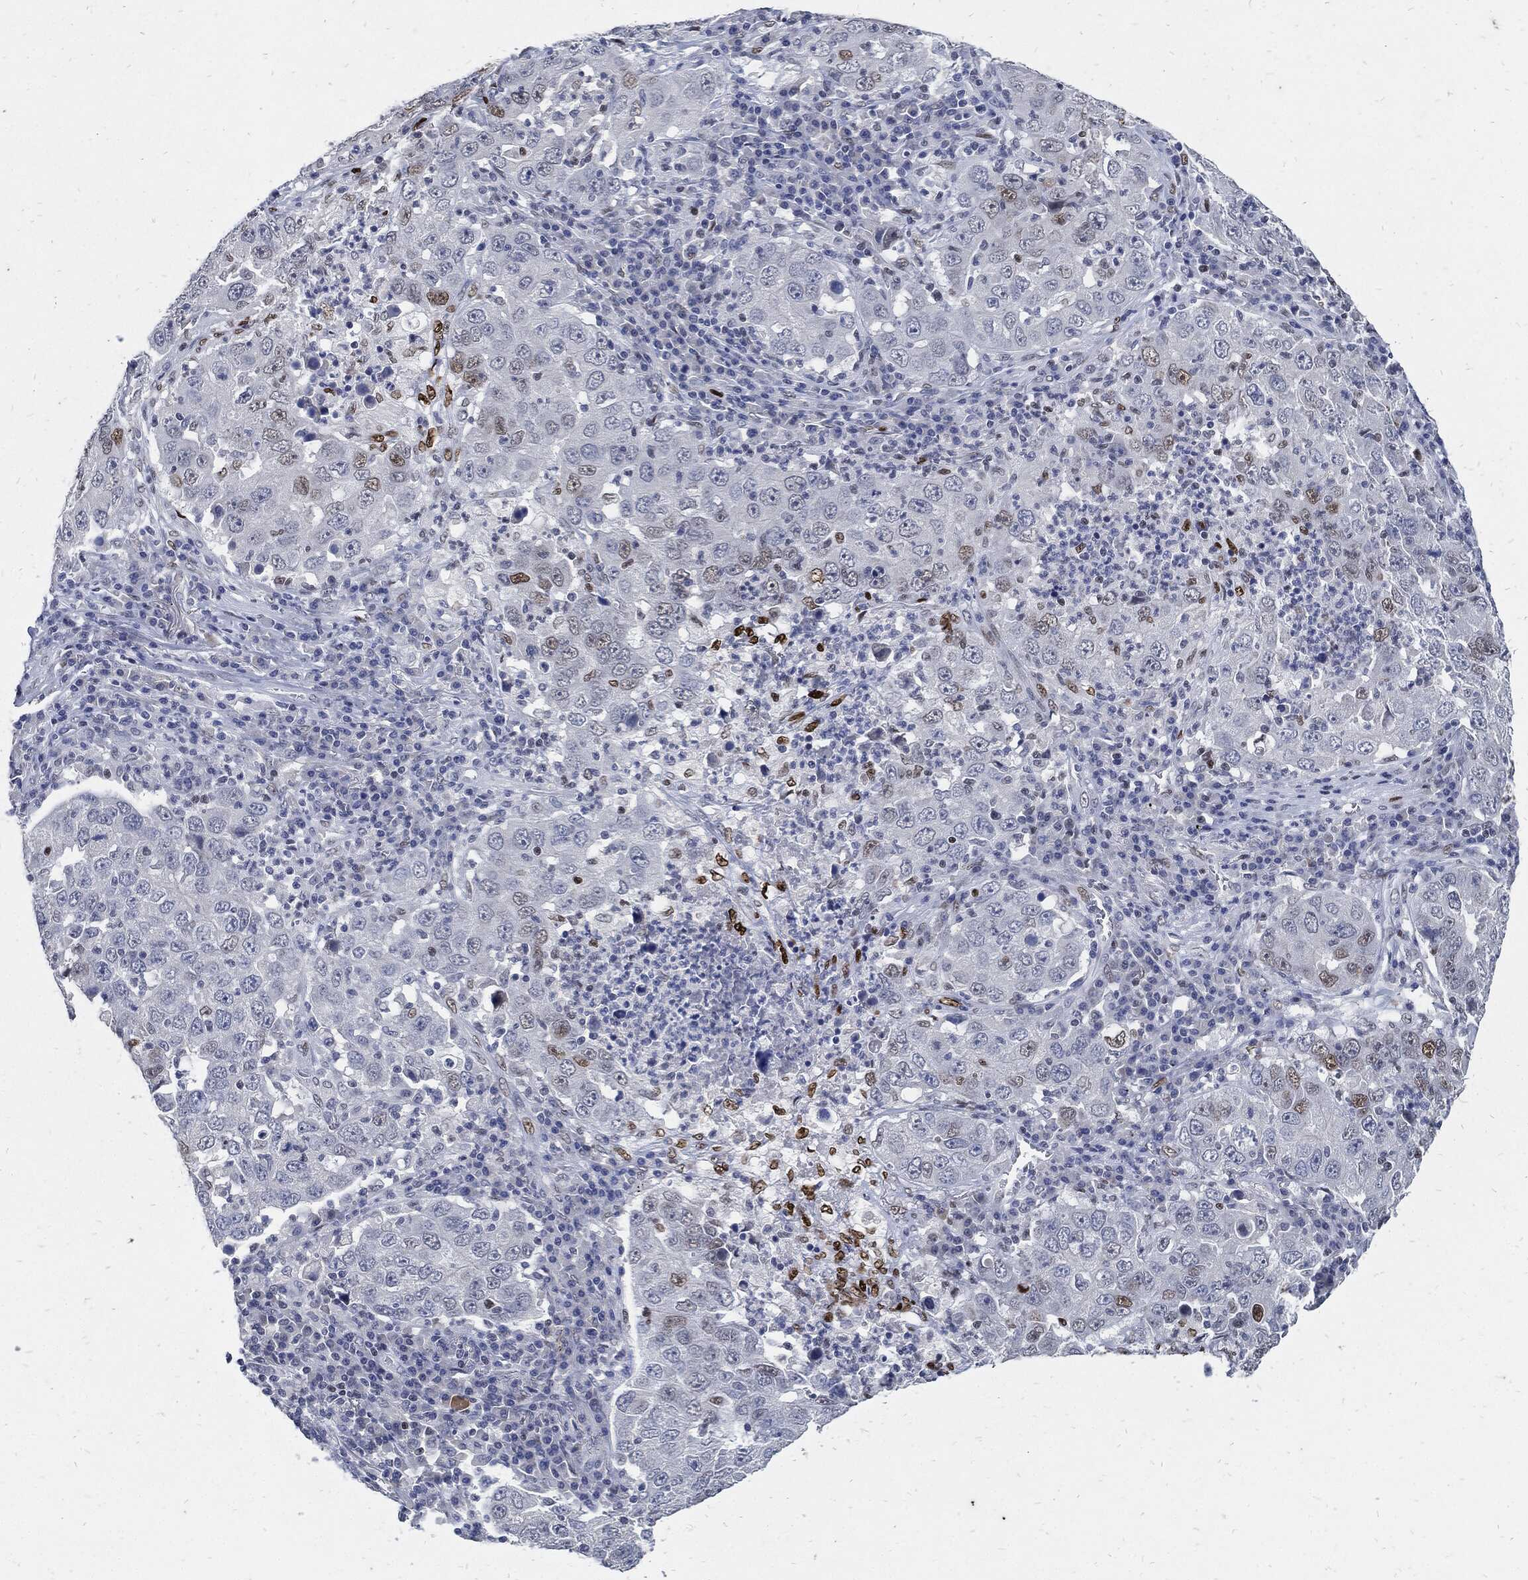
{"staining": {"intensity": "moderate", "quantity": "<25%", "location": "nuclear"}, "tissue": "lung cancer", "cell_type": "Tumor cells", "image_type": "cancer", "snomed": [{"axis": "morphology", "description": "Adenocarcinoma, NOS"}, {"axis": "topography", "description": "Lung"}], "caption": "Brown immunohistochemical staining in human lung adenocarcinoma exhibits moderate nuclear expression in about <25% of tumor cells.", "gene": "JUN", "patient": {"sex": "male", "age": 73}}